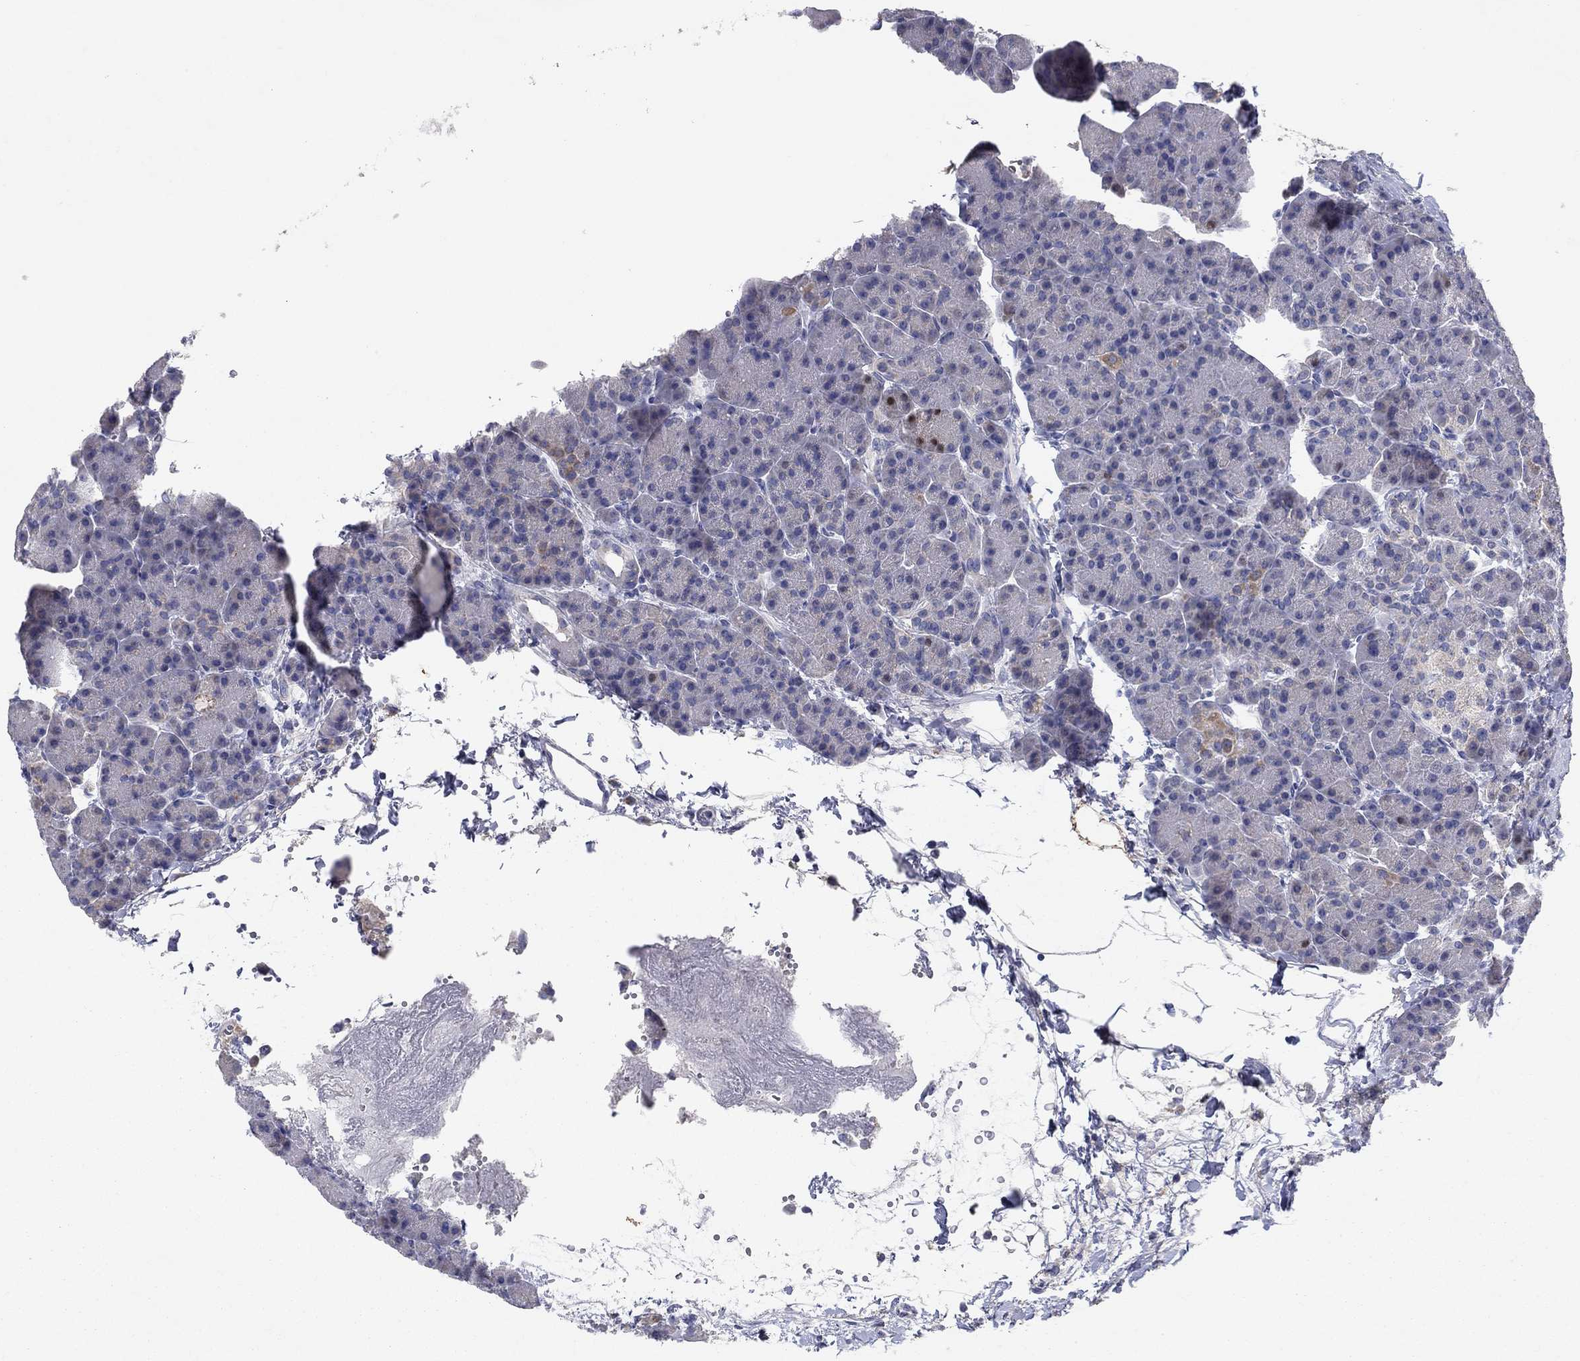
{"staining": {"intensity": "negative", "quantity": "none", "location": "none"}, "tissue": "pancreas", "cell_type": "Exocrine glandular cells", "image_type": "normal", "snomed": [{"axis": "morphology", "description": "Normal tissue, NOS"}, {"axis": "topography", "description": "Pancreas"}], "caption": "An immunohistochemistry histopathology image of benign pancreas is shown. There is no staining in exocrine glandular cells of pancreas. The staining is performed using DAB brown chromogen with nuclei counter-stained in using hematoxylin.", "gene": "PTGDS", "patient": {"sex": "female", "age": 63}}